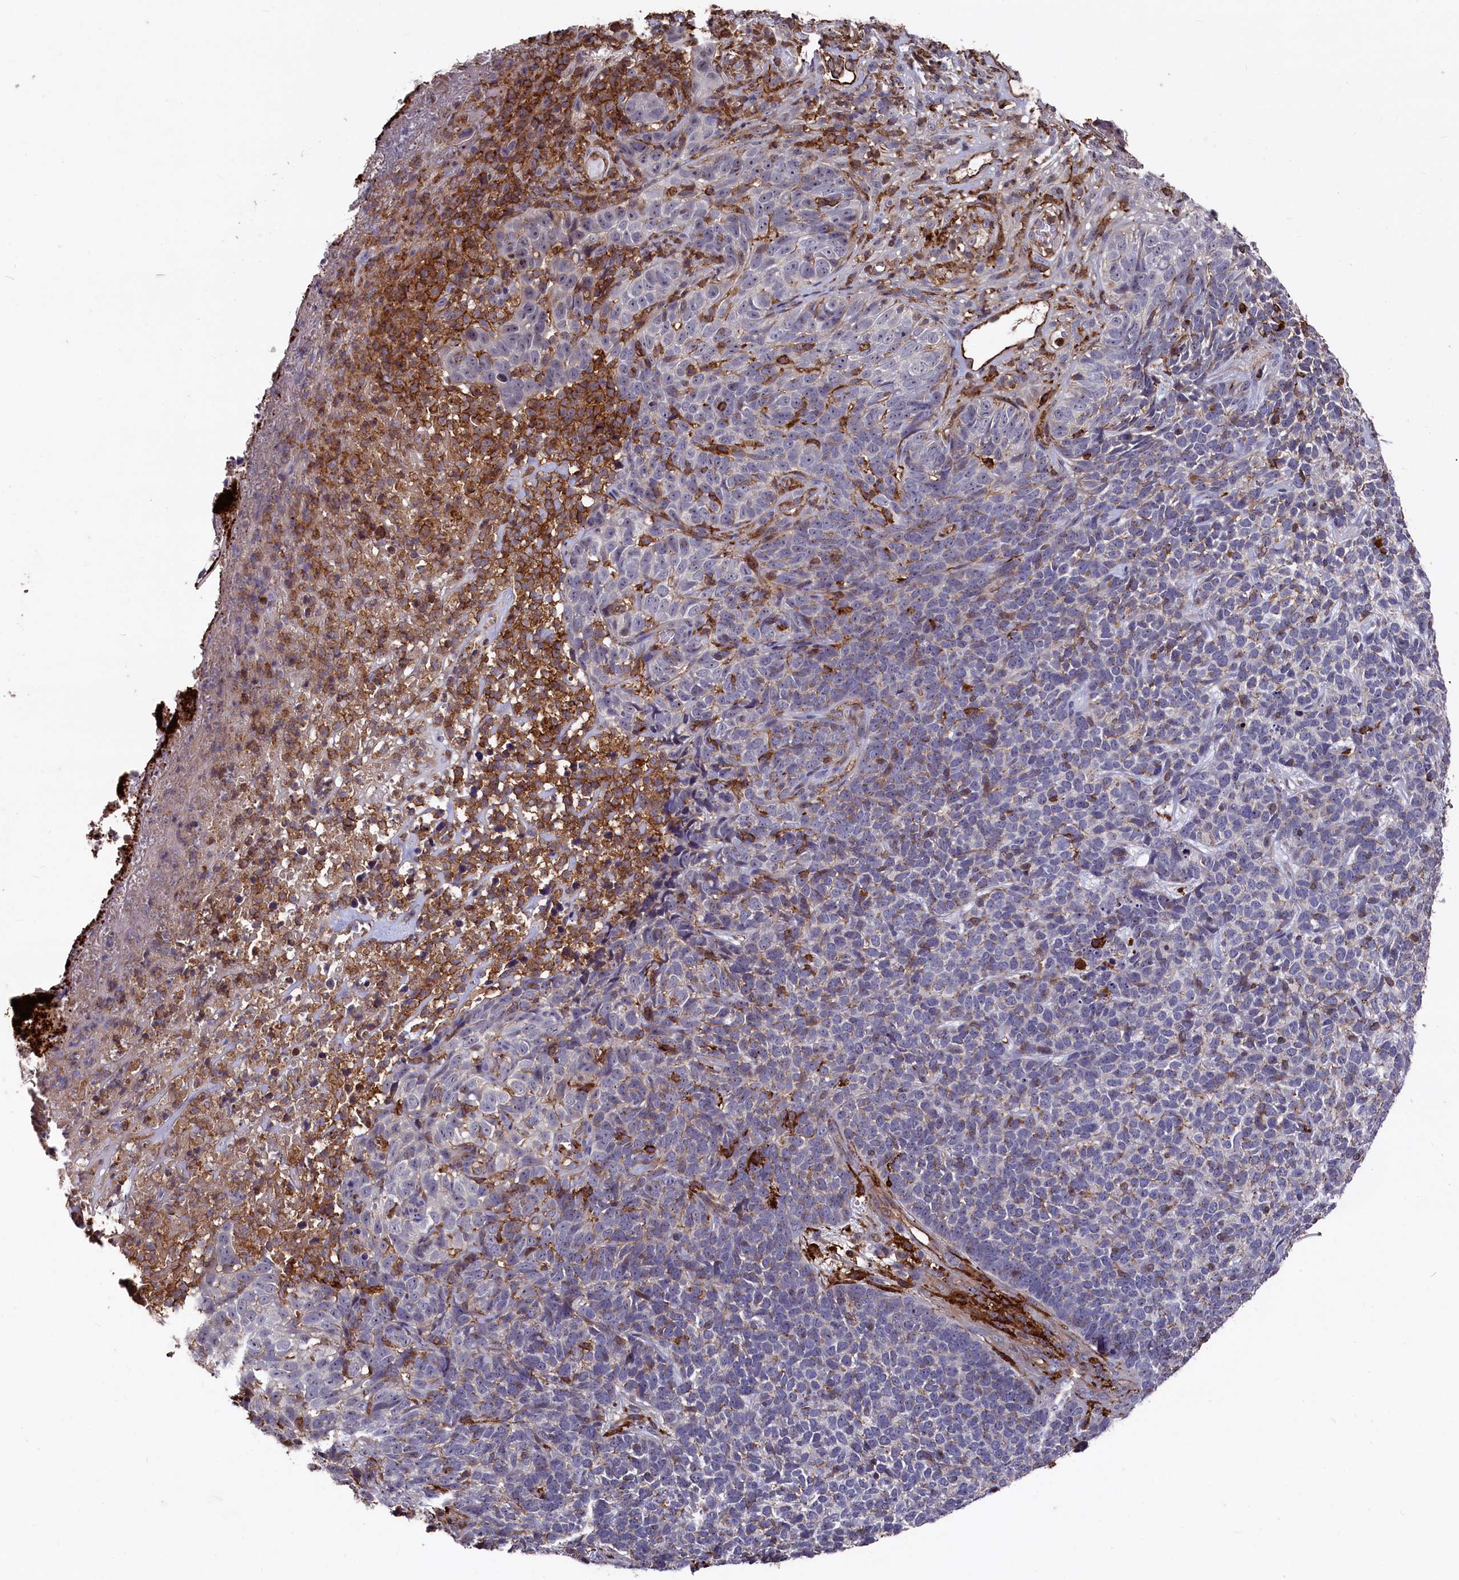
{"staining": {"intensity": "weak", "quantity": "<25%", "location": "cytoplasmic/membranous"}, "tissue": "skin cancer", "cell_type": "Tumor cells", "image_type": "cancer", "snomed": [{"axis": "morphology", "description": "Basal cell carcinoma"}, {"axis": "topography", "description": "Skin"}], "caption": "The photomicrograph displays no significant positivity in tumor cells of basal cell carcinoma (skin). The staining was performed using DAB to visualize the protein expression in brown, while the nuclei were stained in blue with hematoxylin (Magnification: 20x).", "gene": "PLEKHO2", "patient": {"sex": "female", "age": 84}}